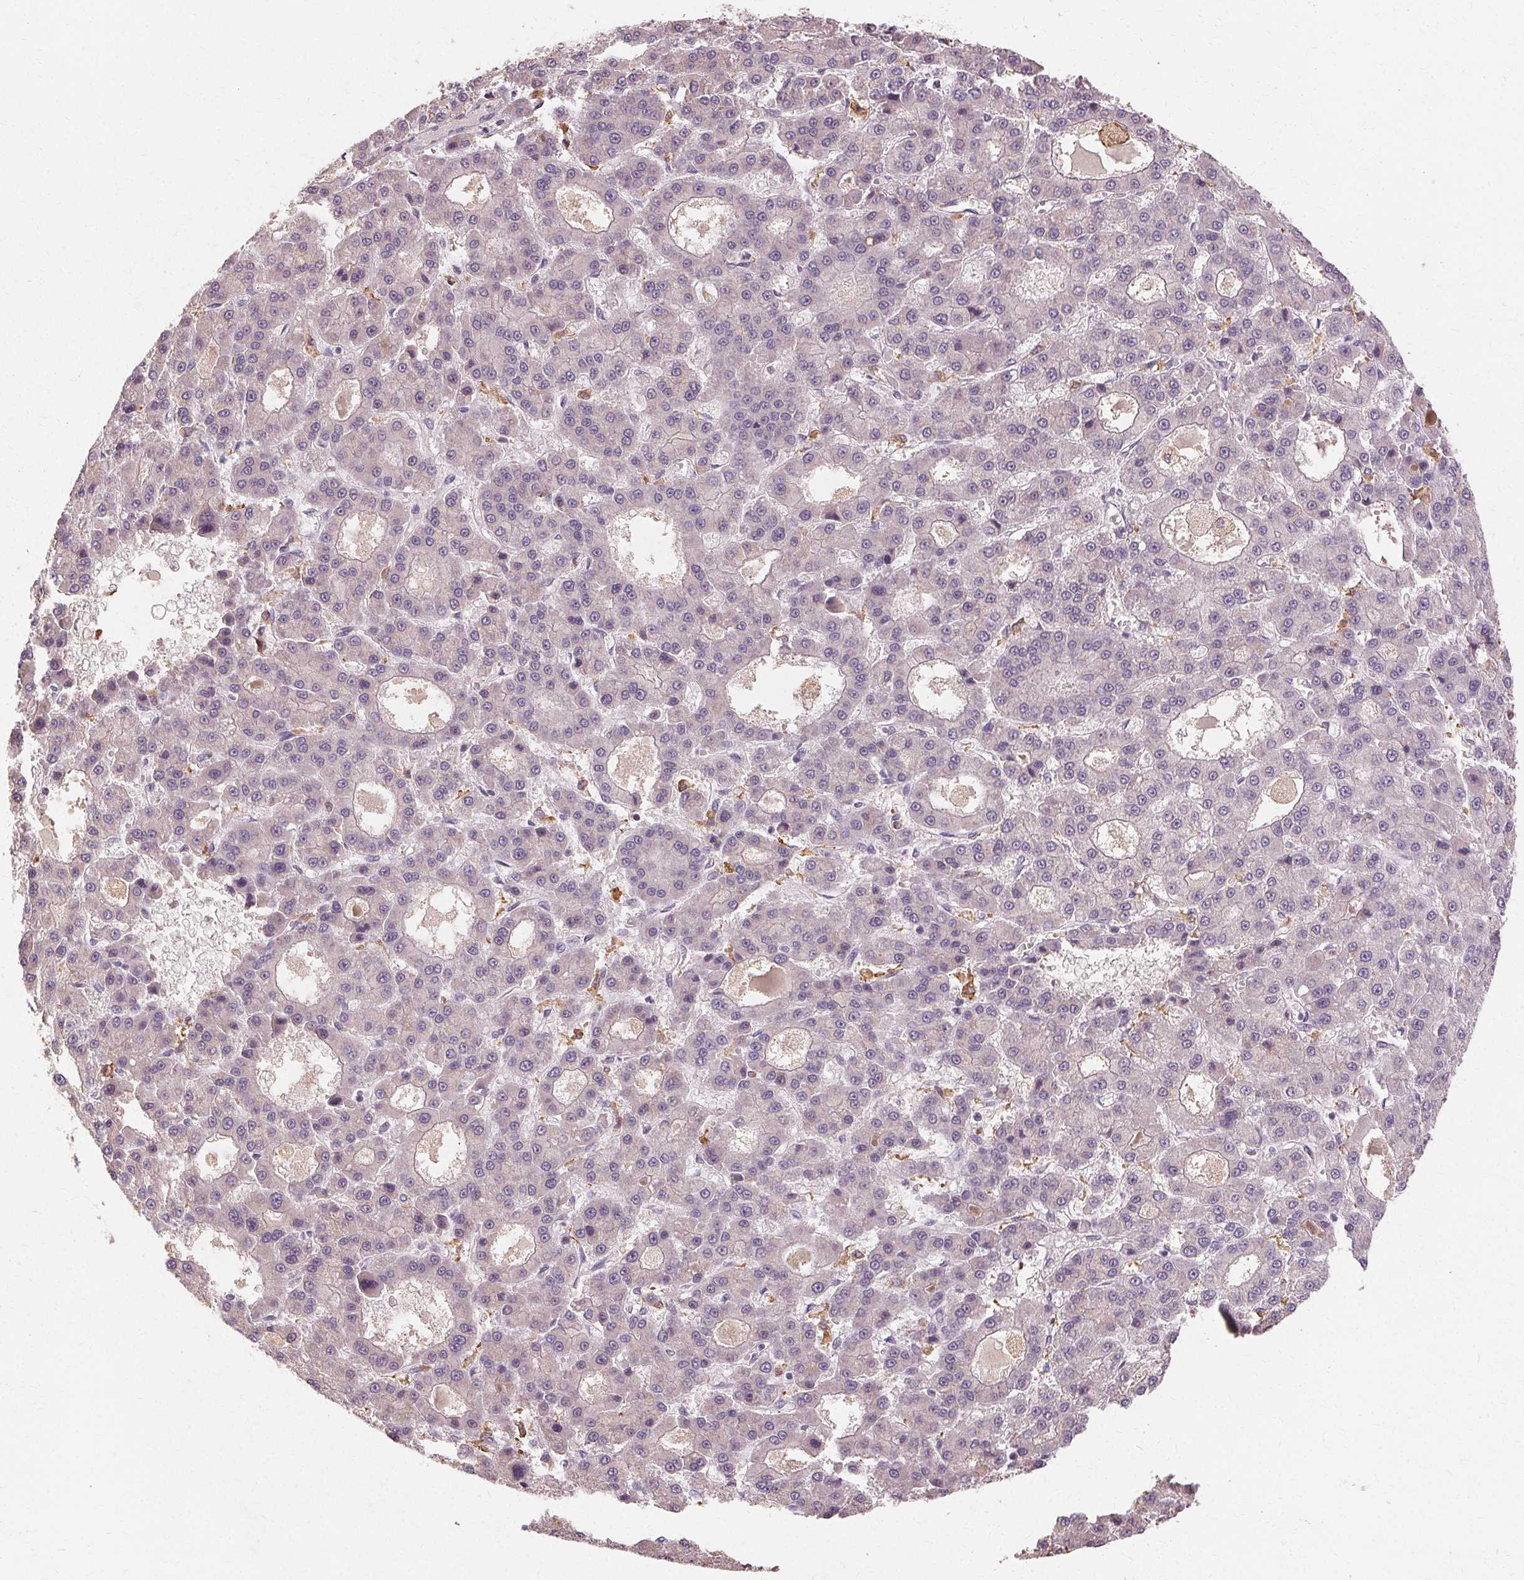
{"staining": {"intensity": "negative", "quantity": "none", "location": "none"}, "tissue": "liver cancer", "cell_type": "Tumor cells", "image_type": "cancer", "snomed": [{"axis": "morphology", "description": "Carcinoma, Hepatocellular, NOS"}, {"axis": "topography", "description": "Liver"}], "caption": "A high-resolution image shows immunohistochemistry (IHC) staining of liver cancer (hepatocellular carcinoma), which shows no significant expression in tumor cells.", "gene": "IFNGR1", "patient": {"sex": "male", "age": 70}}